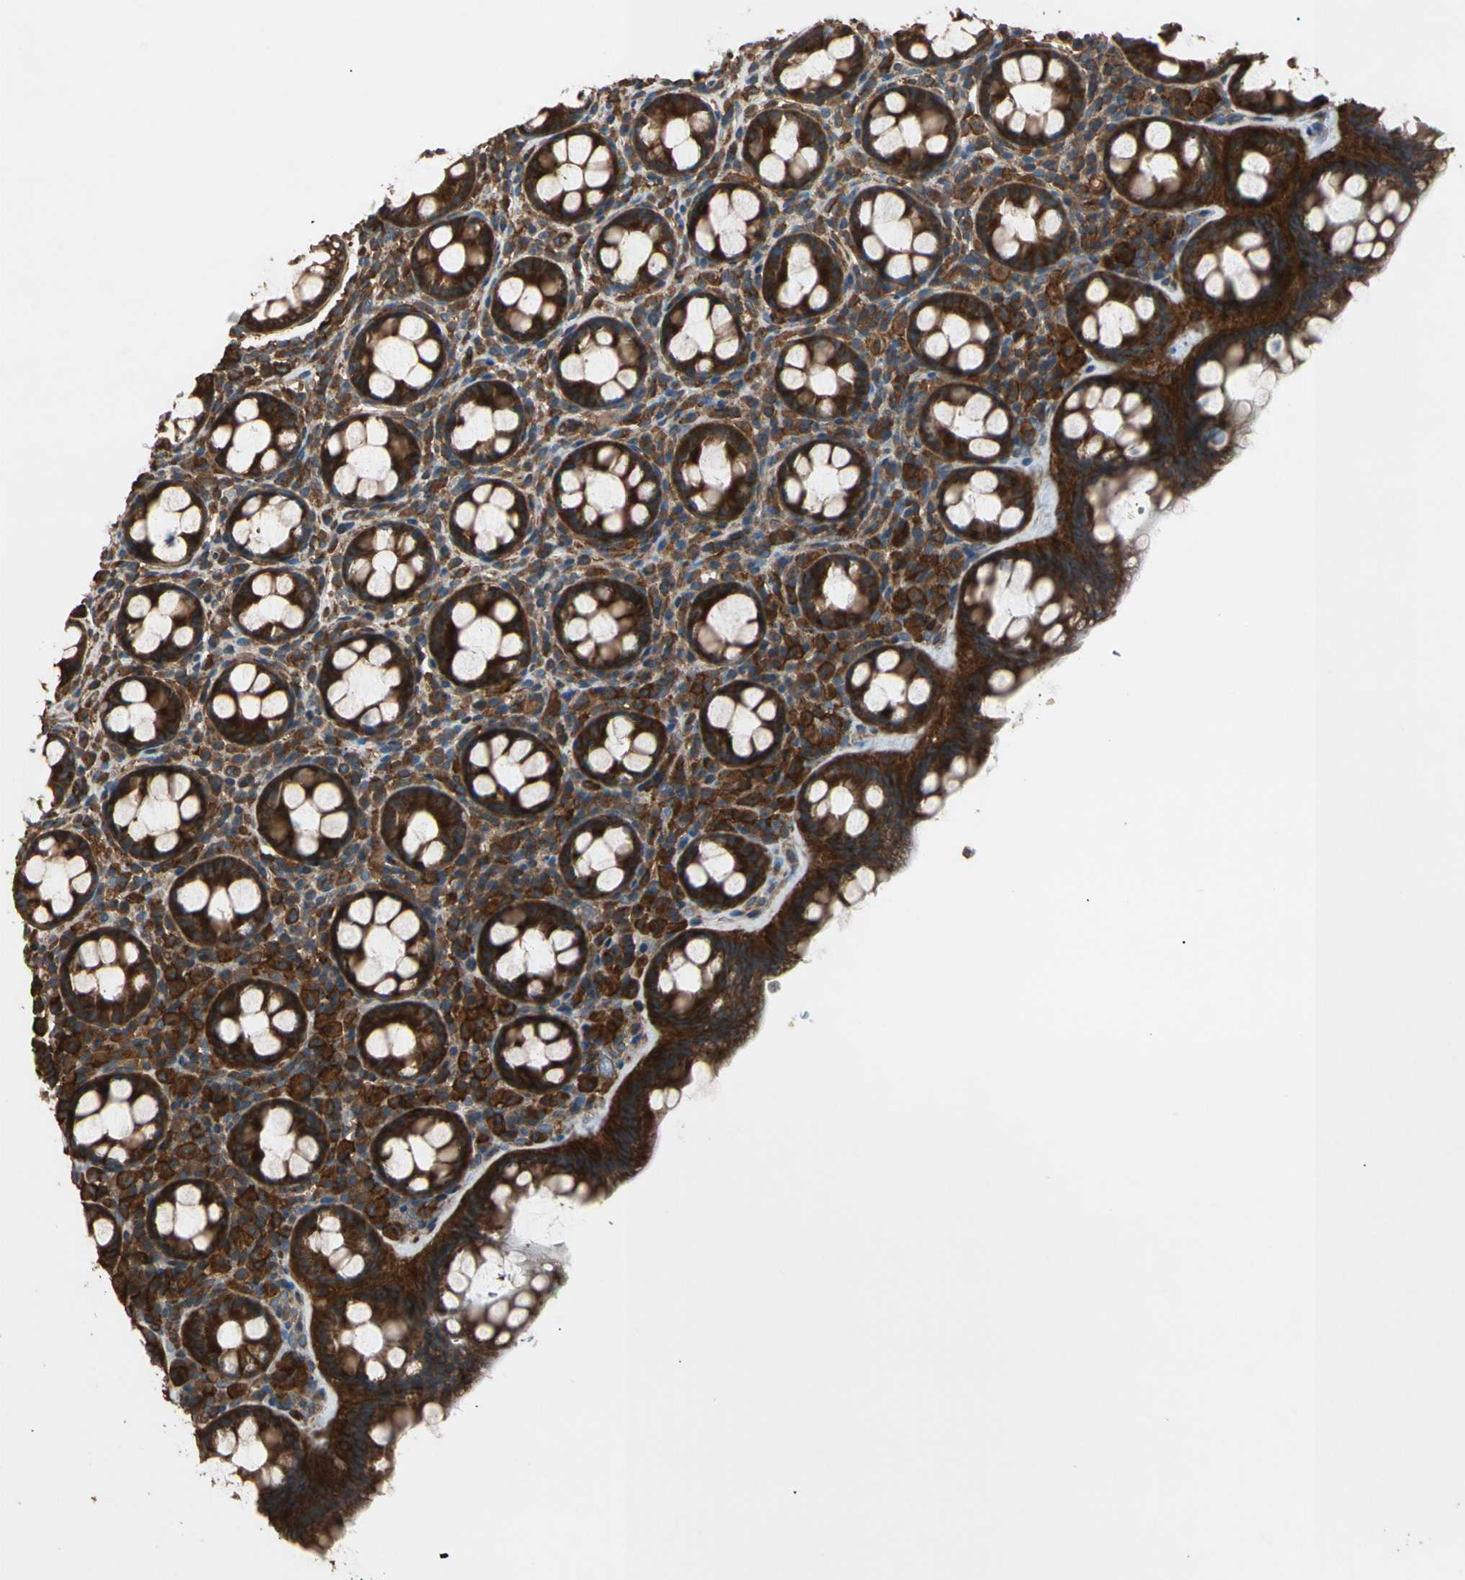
{"staining": {"intensity": "strong", "quantity": ">75%", "location": "cytoplasmic/membranous"}, "tissue": "rectum", "cell_type": "Glandular cells", "image_type": "normal", "snomed": [{"axis": "morphology", "description": "Normal tissue, NOS"}, {"axis": "topography", "description": "Rectum"}], "caption": "This is an image of IHC staining of normal rectum, which shows strong expression in the cytoplasmic/membranous of glandular cells.", "gene": "AGBL2", "patient": {"sex": "male", "age": 92}}